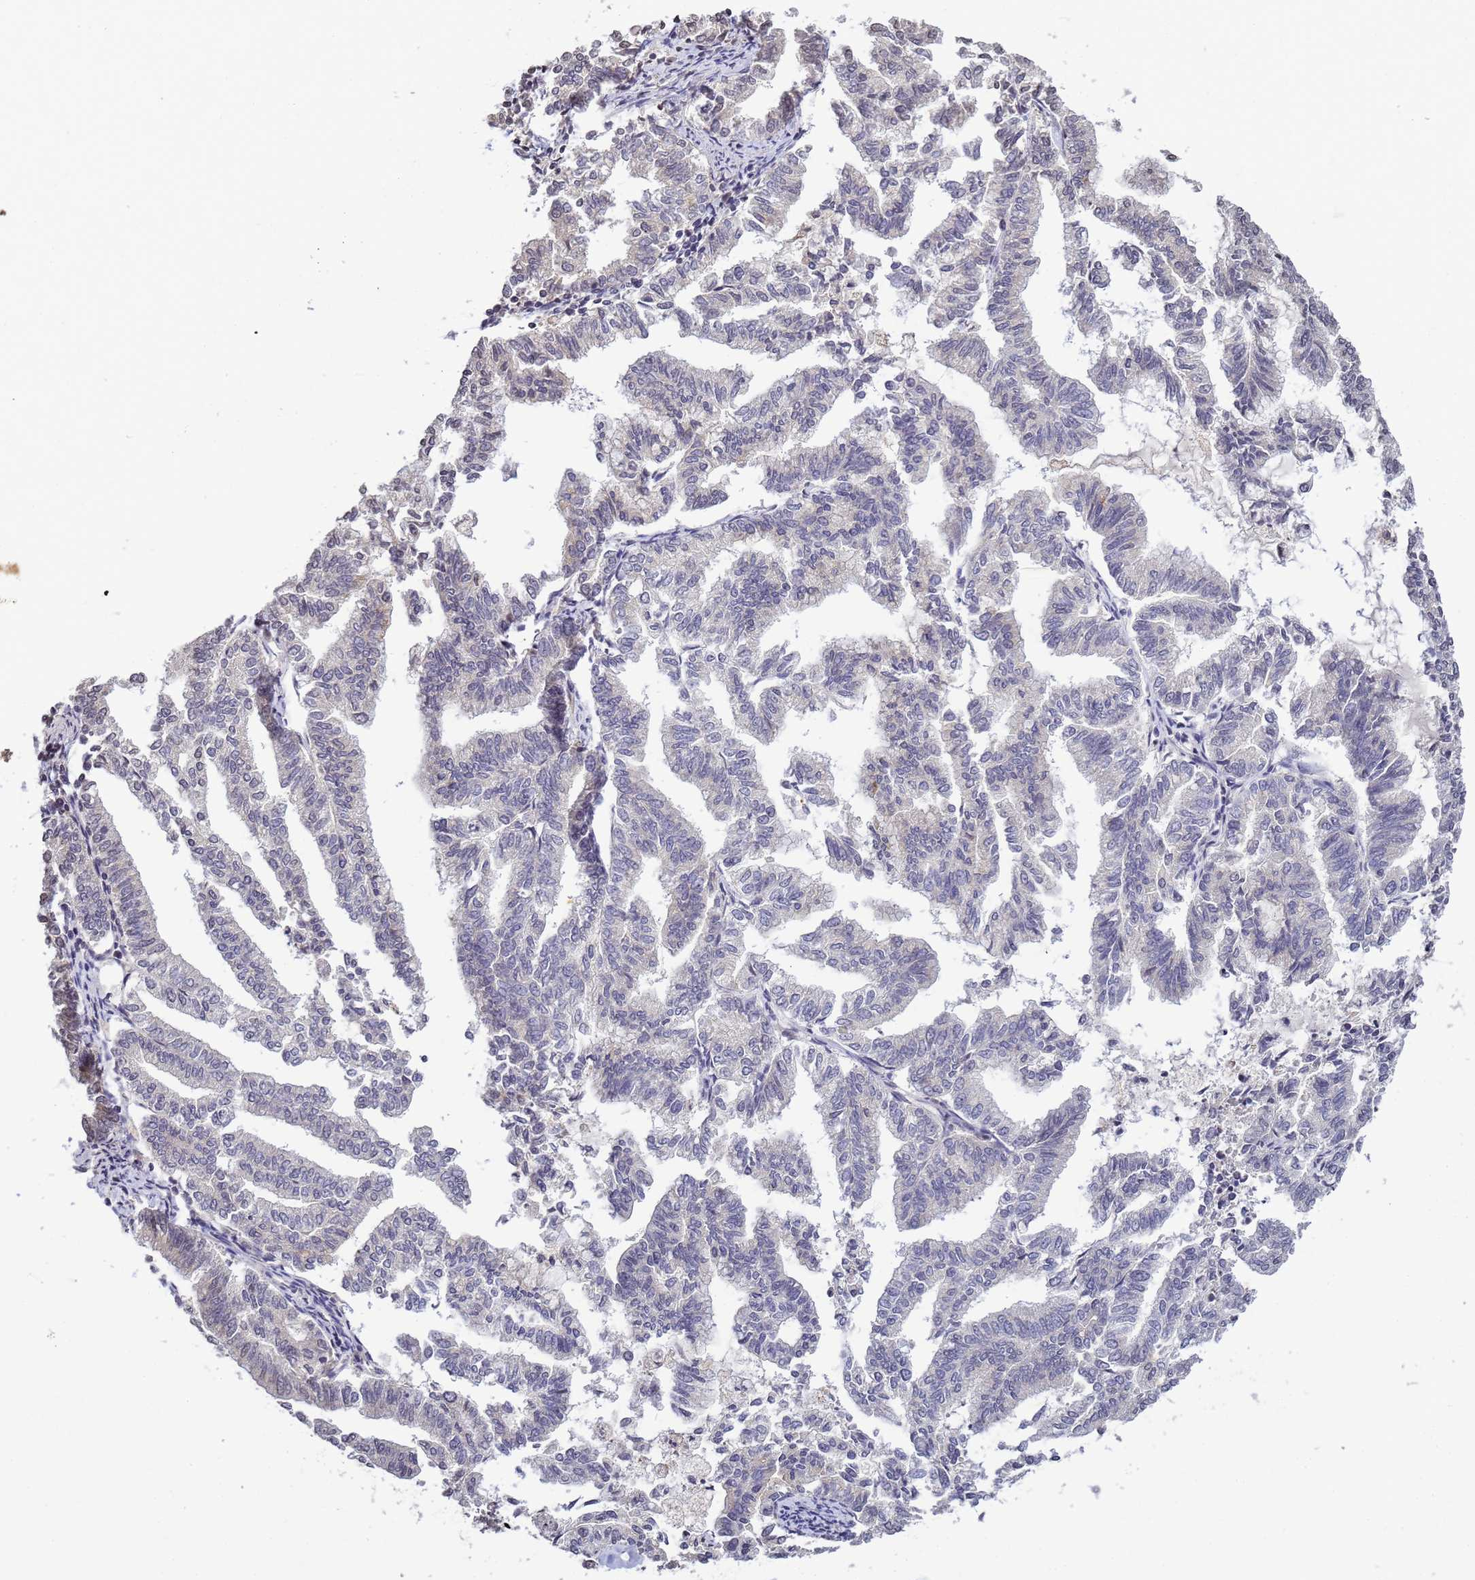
{"staining": {"intensity": "negative", "quantity": "none", "location": "none"}, "tissue": "endometrial cancer", "cell_type": "Tumor cells", "image_type": "cancer", "snomed": [{"axis": "morphology", "description": "Adenocarcinoma, NOS"}, {"axis": "topography", "description": "Endometrium"}], "caption": "DAB immunohistochemical staining of endometrial cancer (adenocarcinoma) displays no significant positivity in tumor cells.", "gene": "MYL7", "patient": {"sex": "female", "age": 79}}